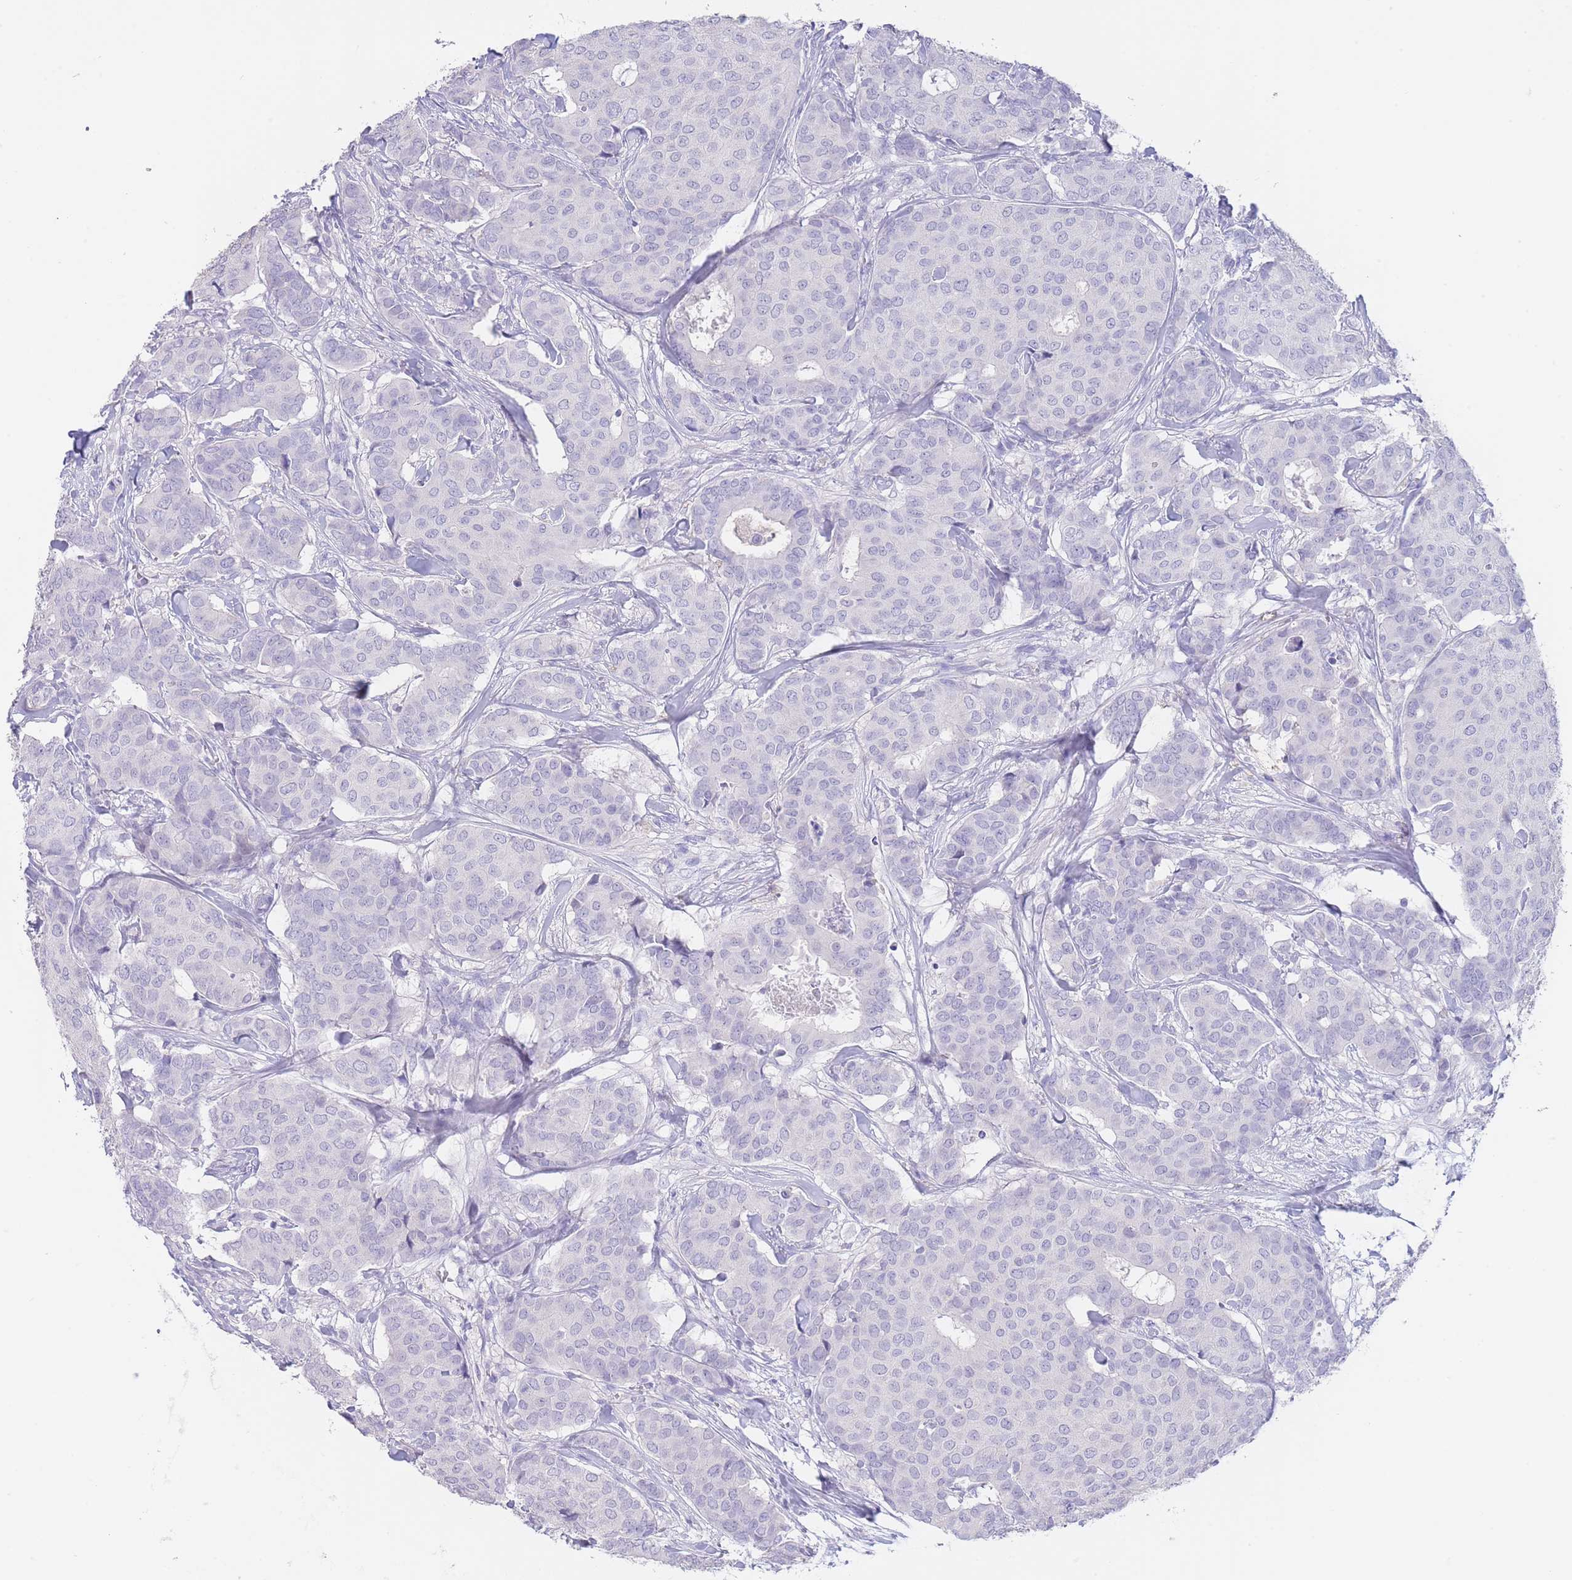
{"staining": {"intensity": "negative", "quantity": "none", "location": "none"}, "tissue": "breast cancer", "cell_type": "Tumor cells", "image_type": "cancer", "snomed": [{"axis": "morphology", "description": "Duct carcinoma"}, {"axis": "topography", "description": "Breast"}], "caption": "This image is of breast cancer stained with IHC to label a protein in brown with the nuclei are counter-stained blue. There is no positivity in tumor cells.", "gene": "CD37", "patient": {"sex": "female", "age": 75}}